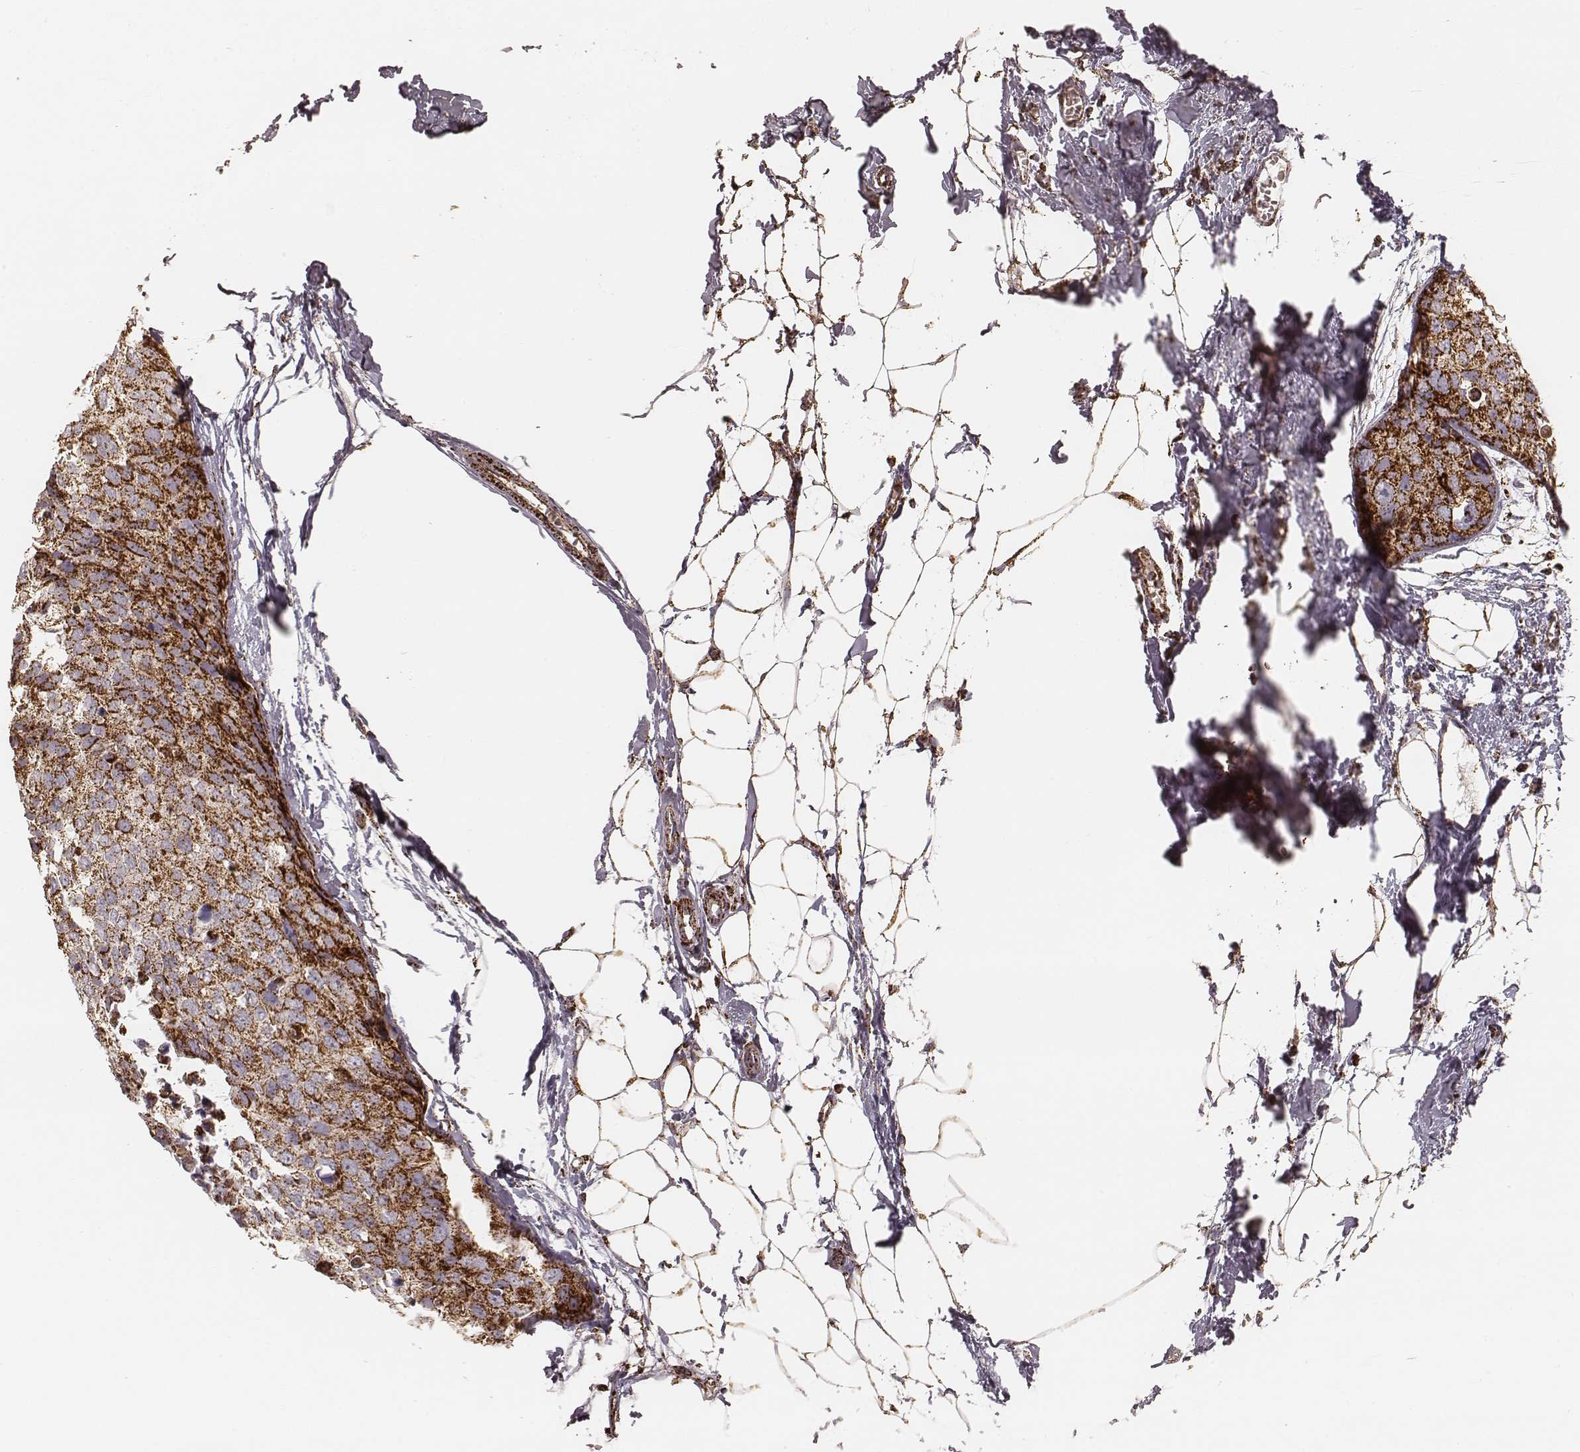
{"staining": {"intensity": "moderate", "quantity": ">75%", "location": "cytoplasmic/membranous"}, "tissue": "breast cancer", "cell_type": "Tumor cells", "image_type": "cancer", "snomed": [{"axis": "morphology", "description": "Duct carcinoma"}, {"axis": "topography", "description": "Breast"}], "caption": "This photomicrograph reveals immunohistochemistry staining of breast invasive ductal carcinoma, with medium moderate cytoplasmic/membranous expression in approximately >75% of tumor cells.", "gene": "CS", "patient": {"sex": "female", "age": 38}}